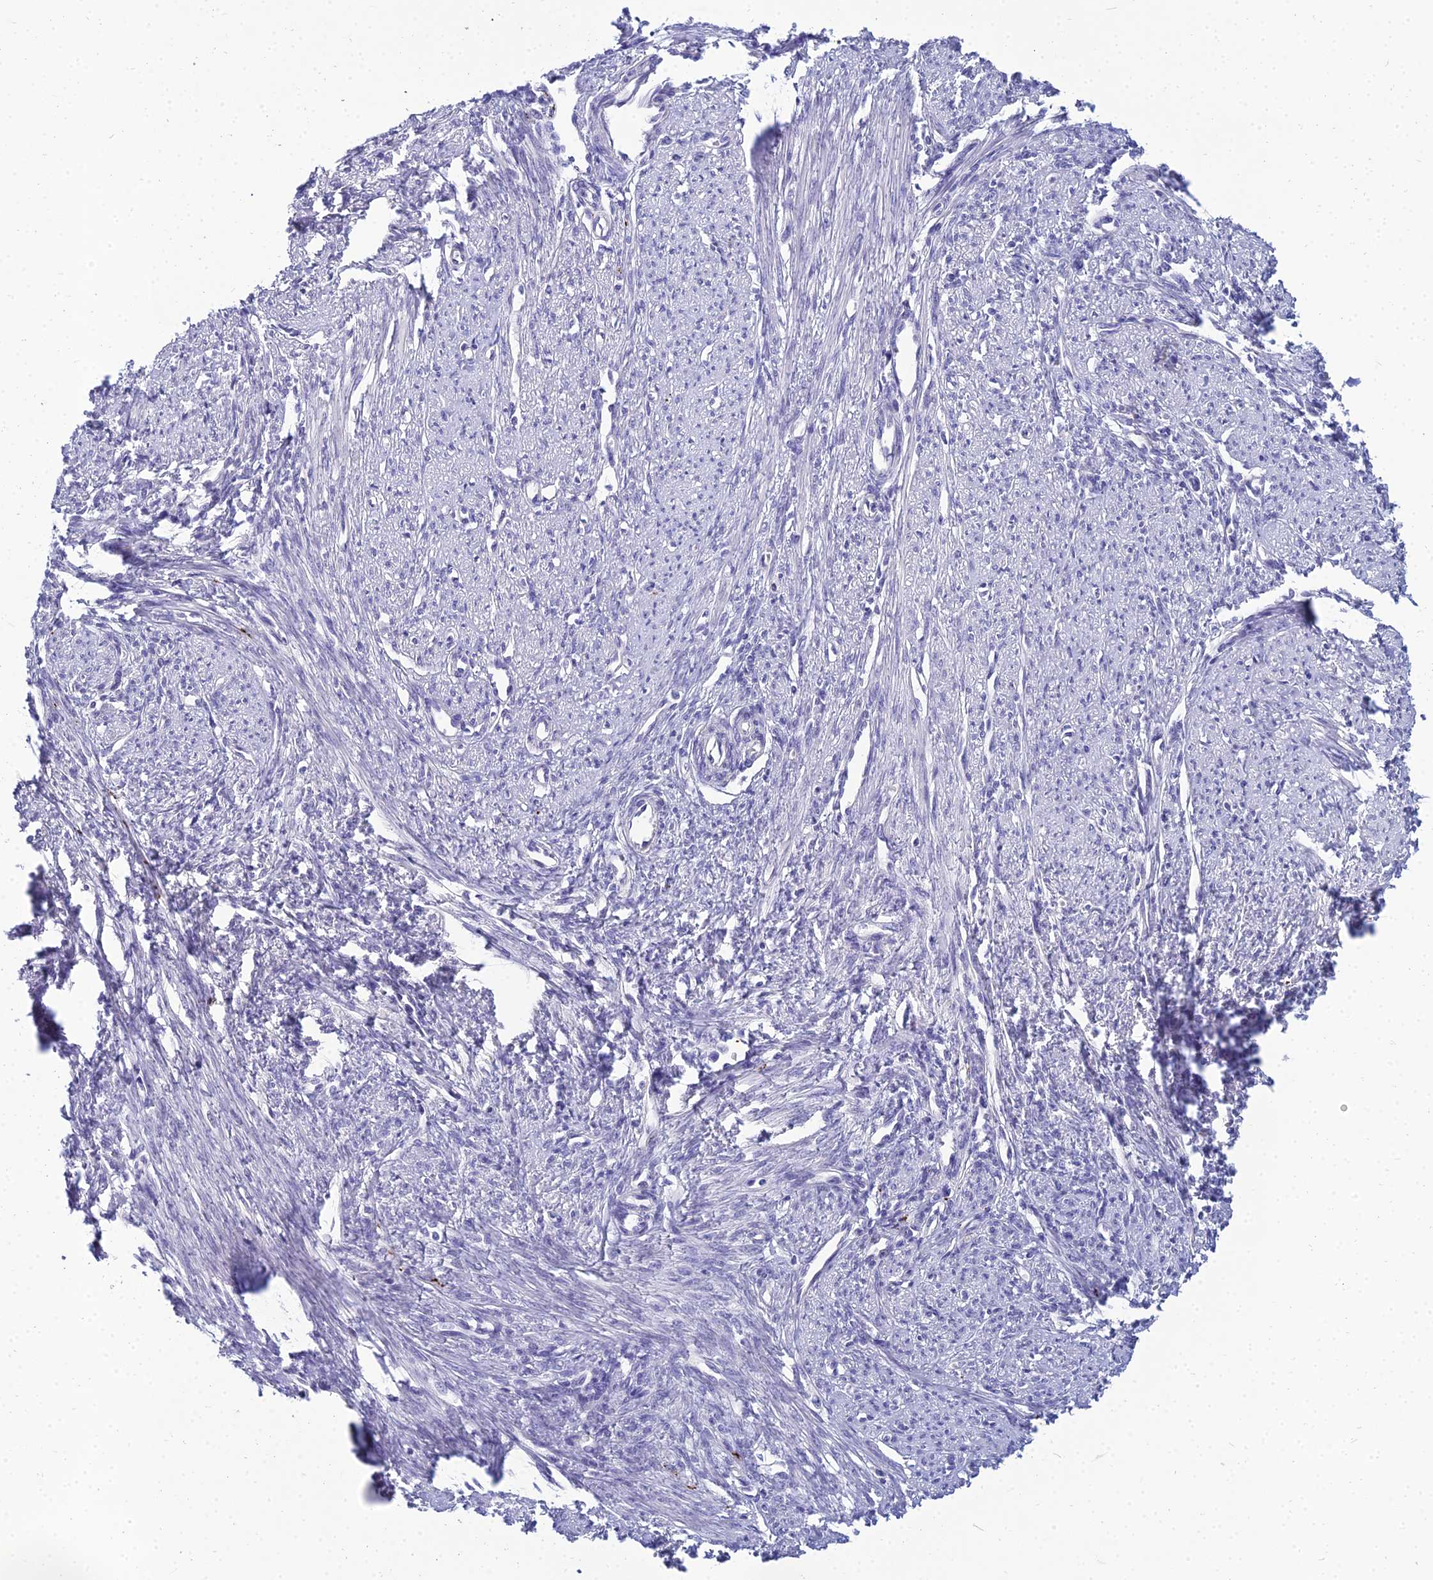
{"staining": {"intensity": "negative", "quantity": "none", "location": "none"}, "tissue": "smooth muscle", "cell_type": "Smooth muscle cells", "image_type": "normal", "snomed": [{"axis": "morphology", "description": "Normal tissue, NOS"}, {"axis": "topography", "description": "Smooth muscle"}, {"axis": "topography", "description": "Uterus"}], "caption": "The immunohistochemistry photomicrograph has no significant staining in smooth muscle cells of smooth muscle.", "gene": "NPY", "patient": {"sex": "female", "age": 59}}